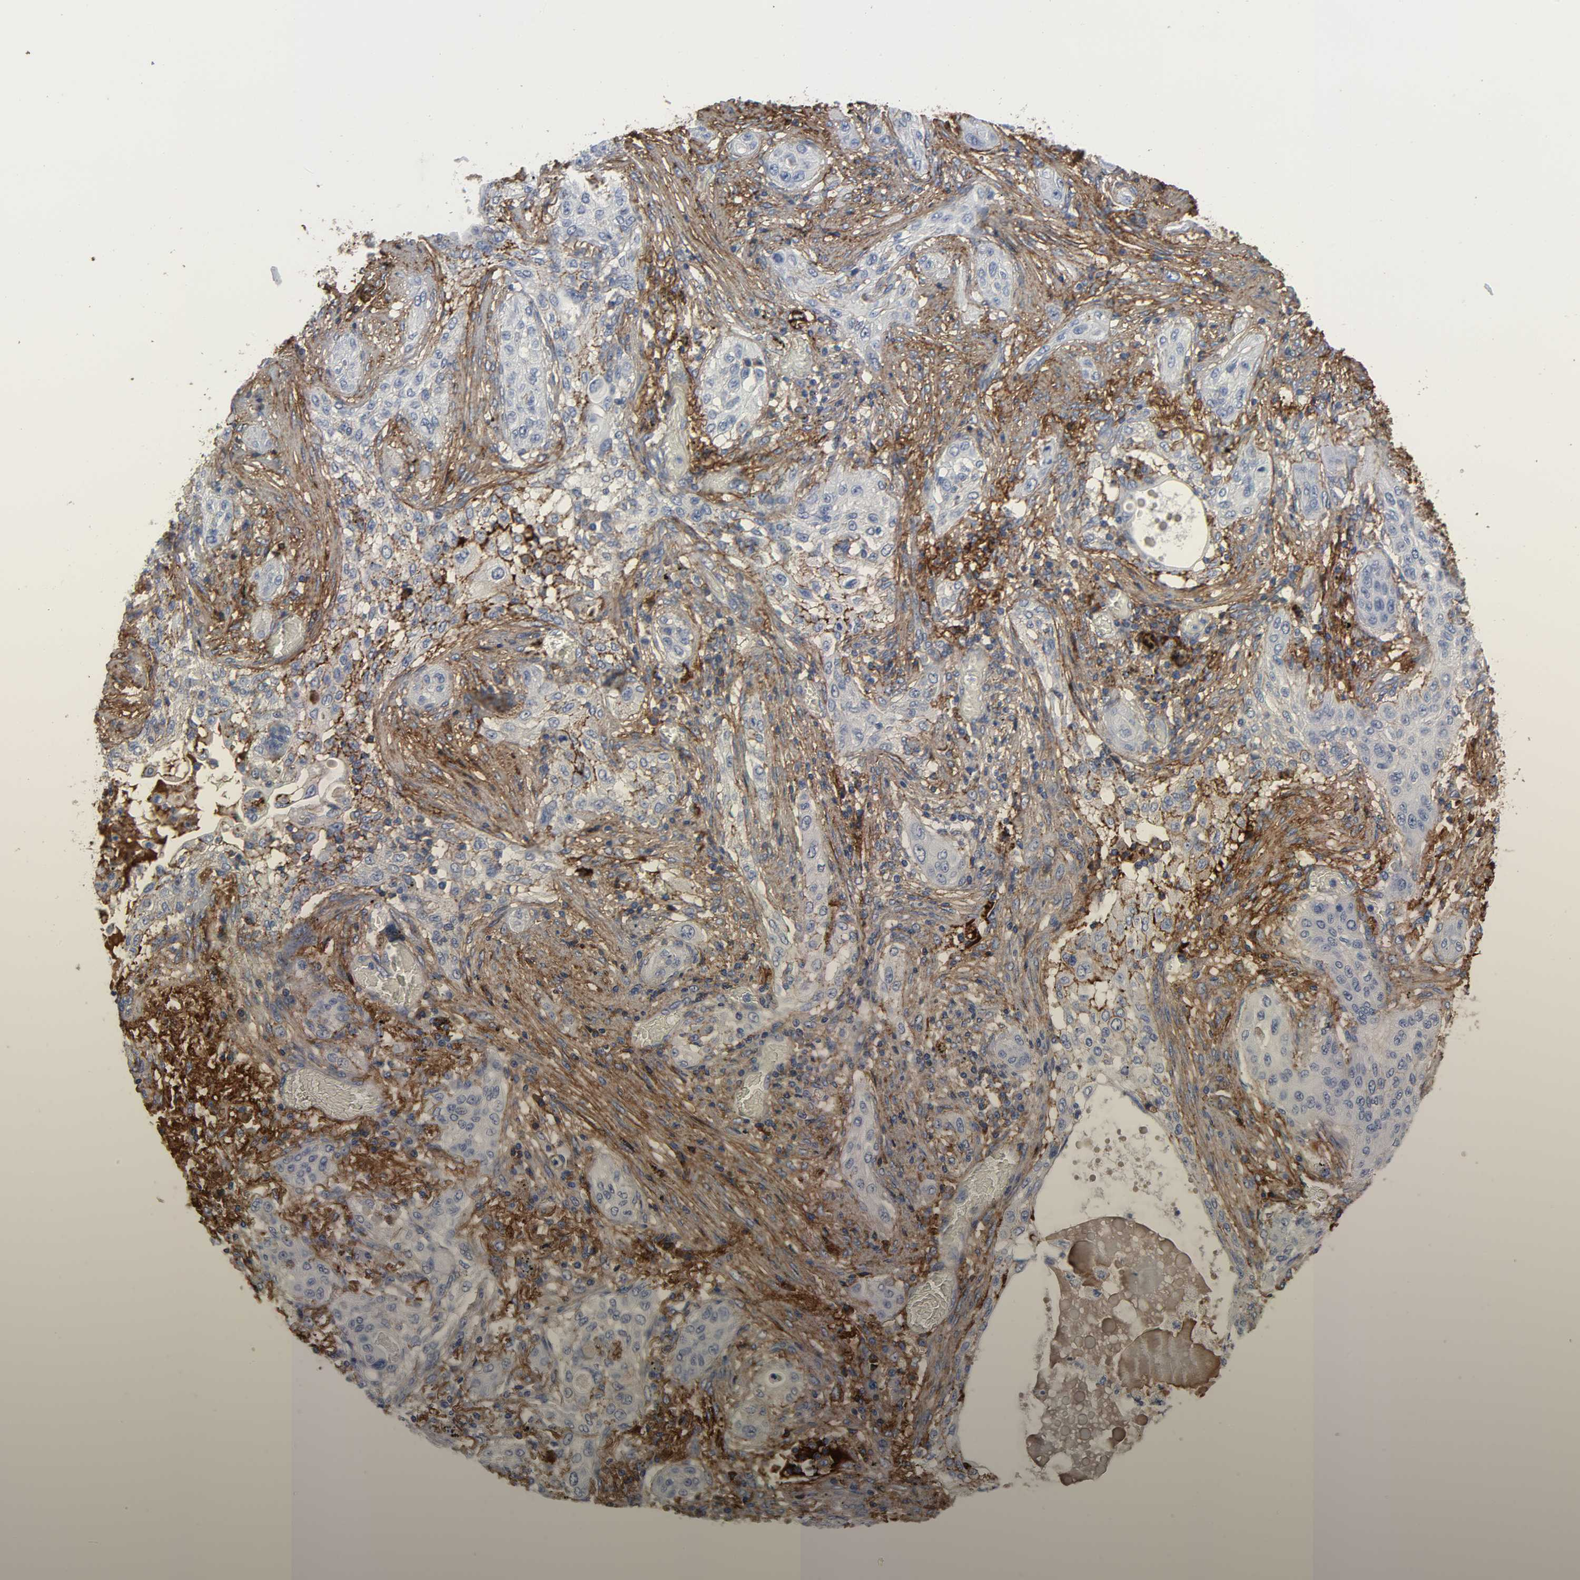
{"staining": {"intensity": "negative", "quantity": "none", "location": "none"}, "tissue": "lung cancer", "cell_type": "Tumor cells", "image_type": "cancer", "snomed": [{"axis": "morphology", "description": "Squamous cell carcinoma, NOS"}, {"axis": "topography", "description": "Lung"}], "caption": "A photomicrograph of human lung cancer is negative for staining in tumor cells.", "gene": "FBLN1", "patient": {"sex": "female", "age": 47}}